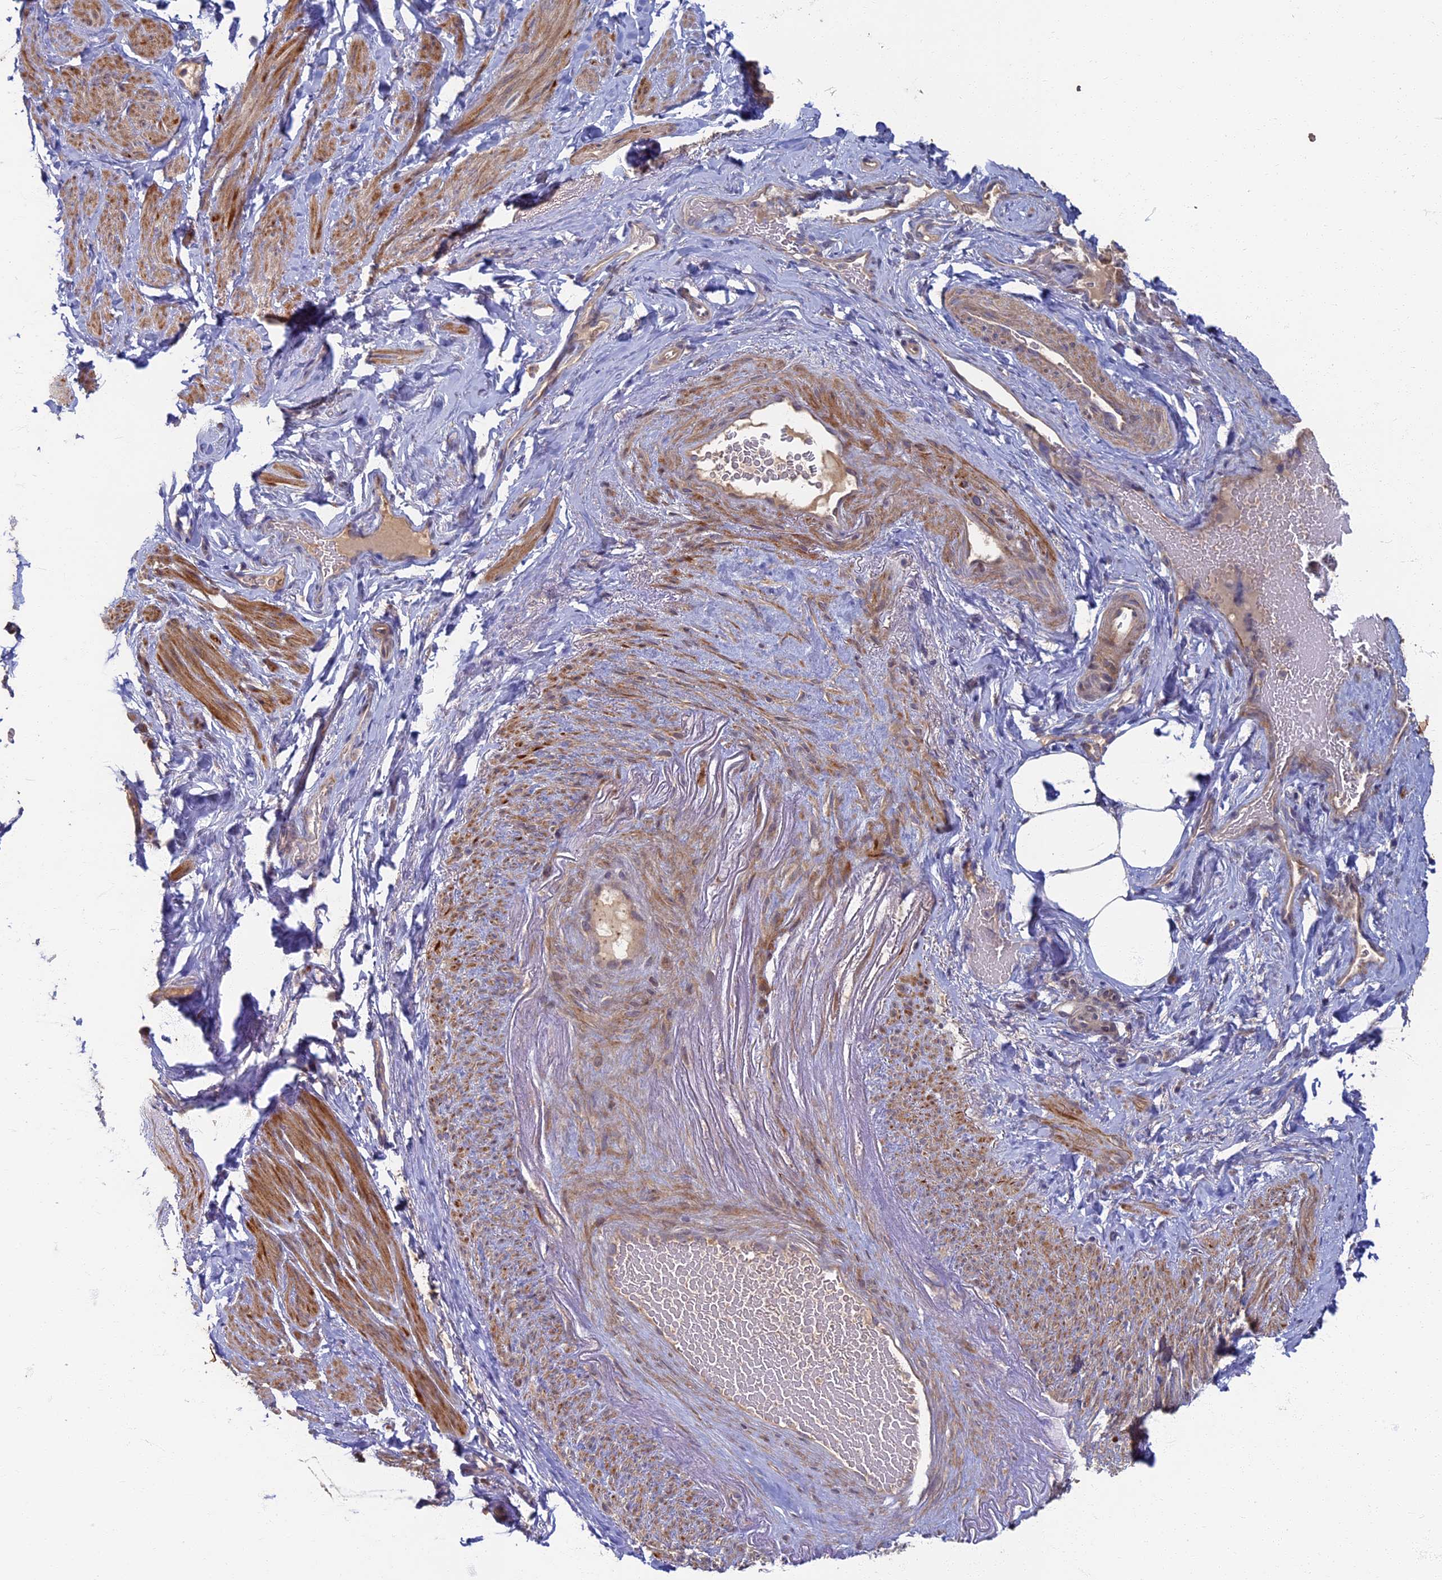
{"staining": {"intensity": "moderate", "quantity": "25%-75%", "location": "cytoplasmic/membranous"}, "tissue": "smooth muscle", "cell_type": "Smooth muscle cells", "image_type": "normal", "snomed": [{"axis": "morphology", "description": "Normal tissue, NOS"}, {"axis": "topography", "description": "Smooth muscle"}, {"axis": "topography", "description": "Peripheral nerve tissue"}], "caption": "Brown immunohistochemical staining in benign smooth muscle reveals moderate cytoplasmic/membranous expression in approximately 25%-75% of smooth muscle cells. The protein is shown in brown color, while the nuclei are stained blue.", "gene": "RSPH3", "patient": {"sex": "male", "age": 69}}